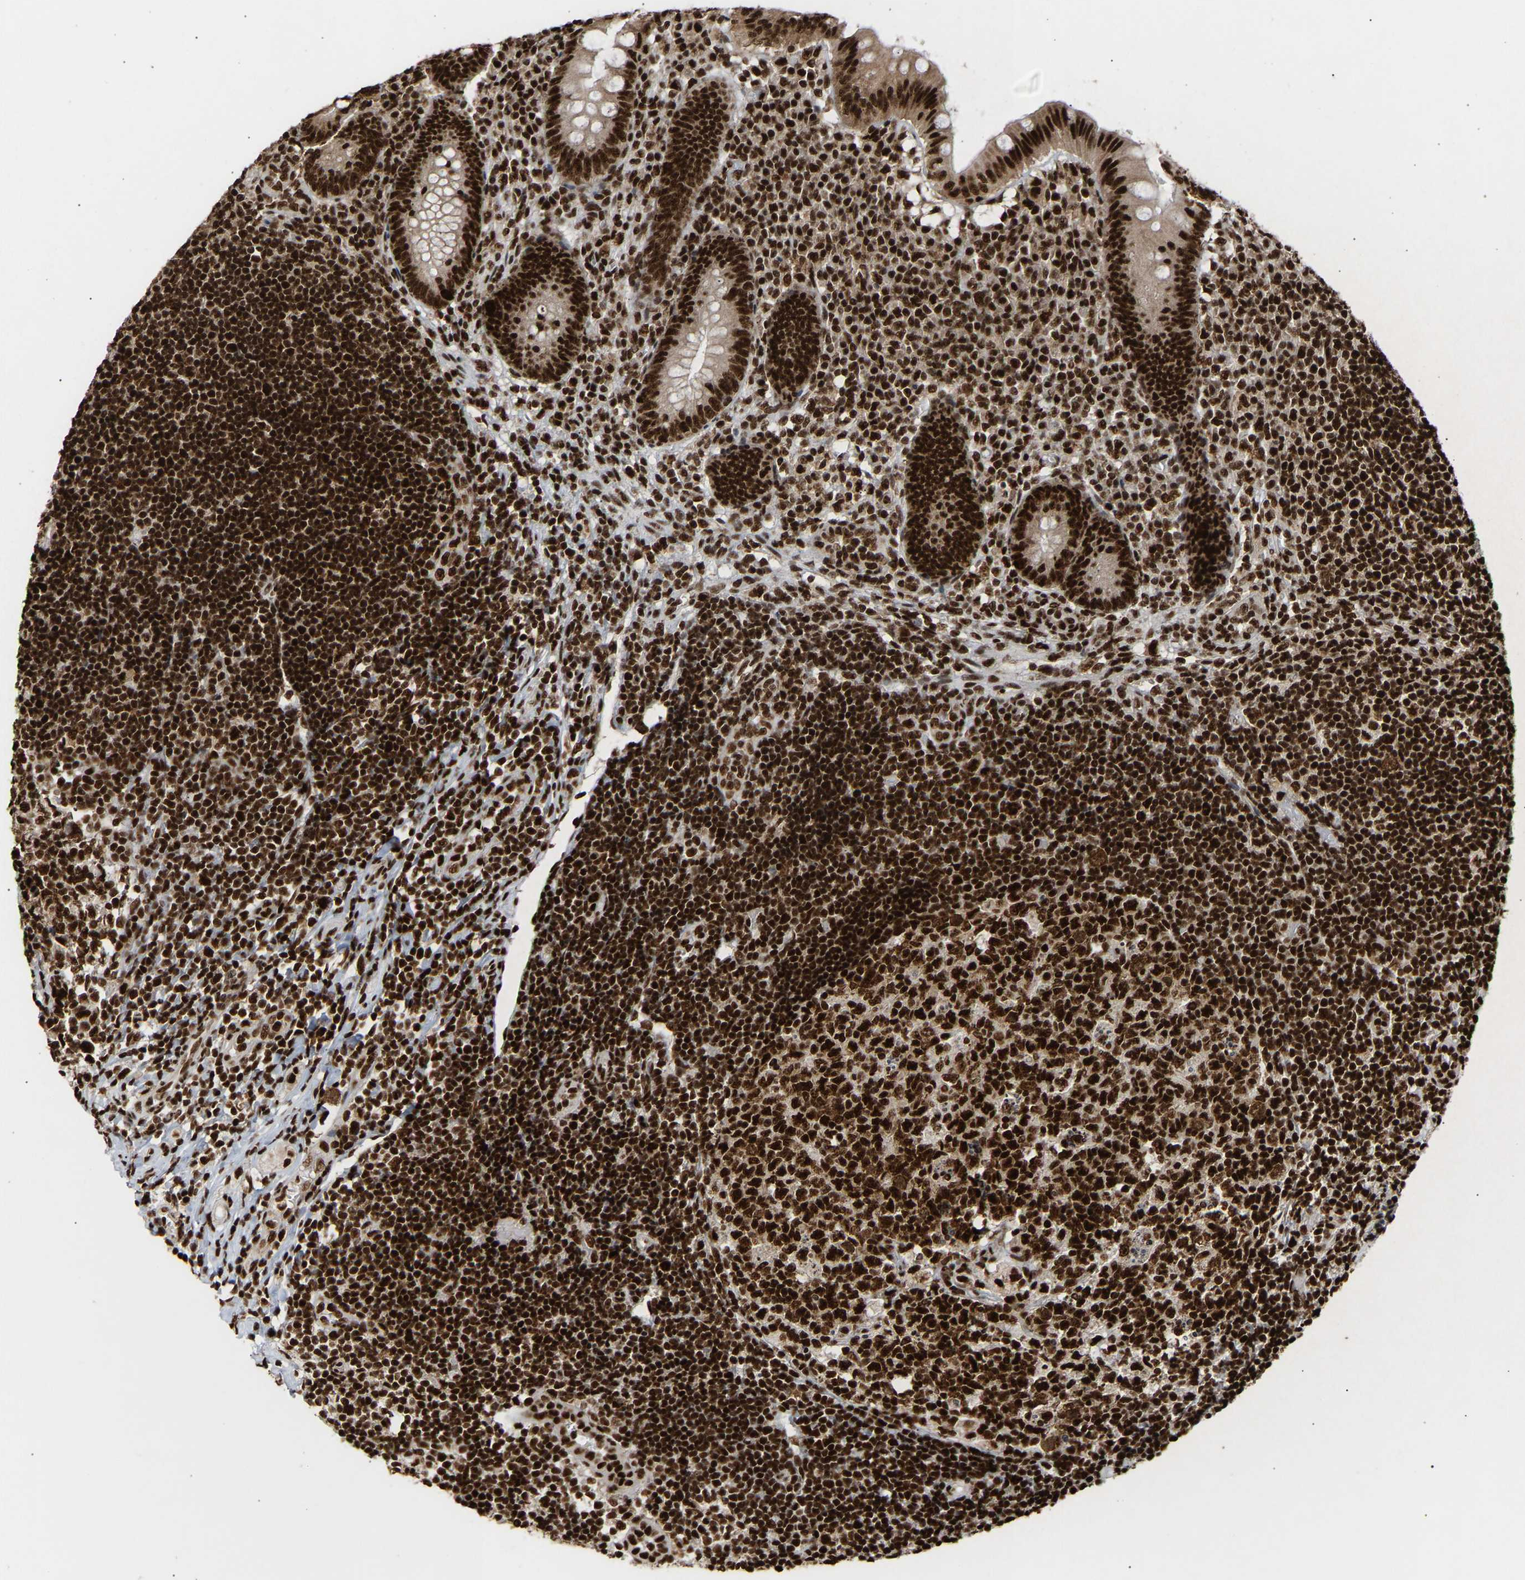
{"staining": {"intensity": "strong", "quantity": ">75%", "location": "nuclear"}, "tissue": "appendix", "cell_type": "Glandular cells", "image_type": "normal", "snomed": [{"axis": "morphology", "description": "Normal tissue, NOS"}, {"axis": "topography", "description": "Appendix"}], "caption": "Appendix stained with a brown dye demonstrates strong nuclear positive positivity in about >75% of glandular cells.", "gene": "ALYREF", "patient": {"sex": "male", "age": 8}}